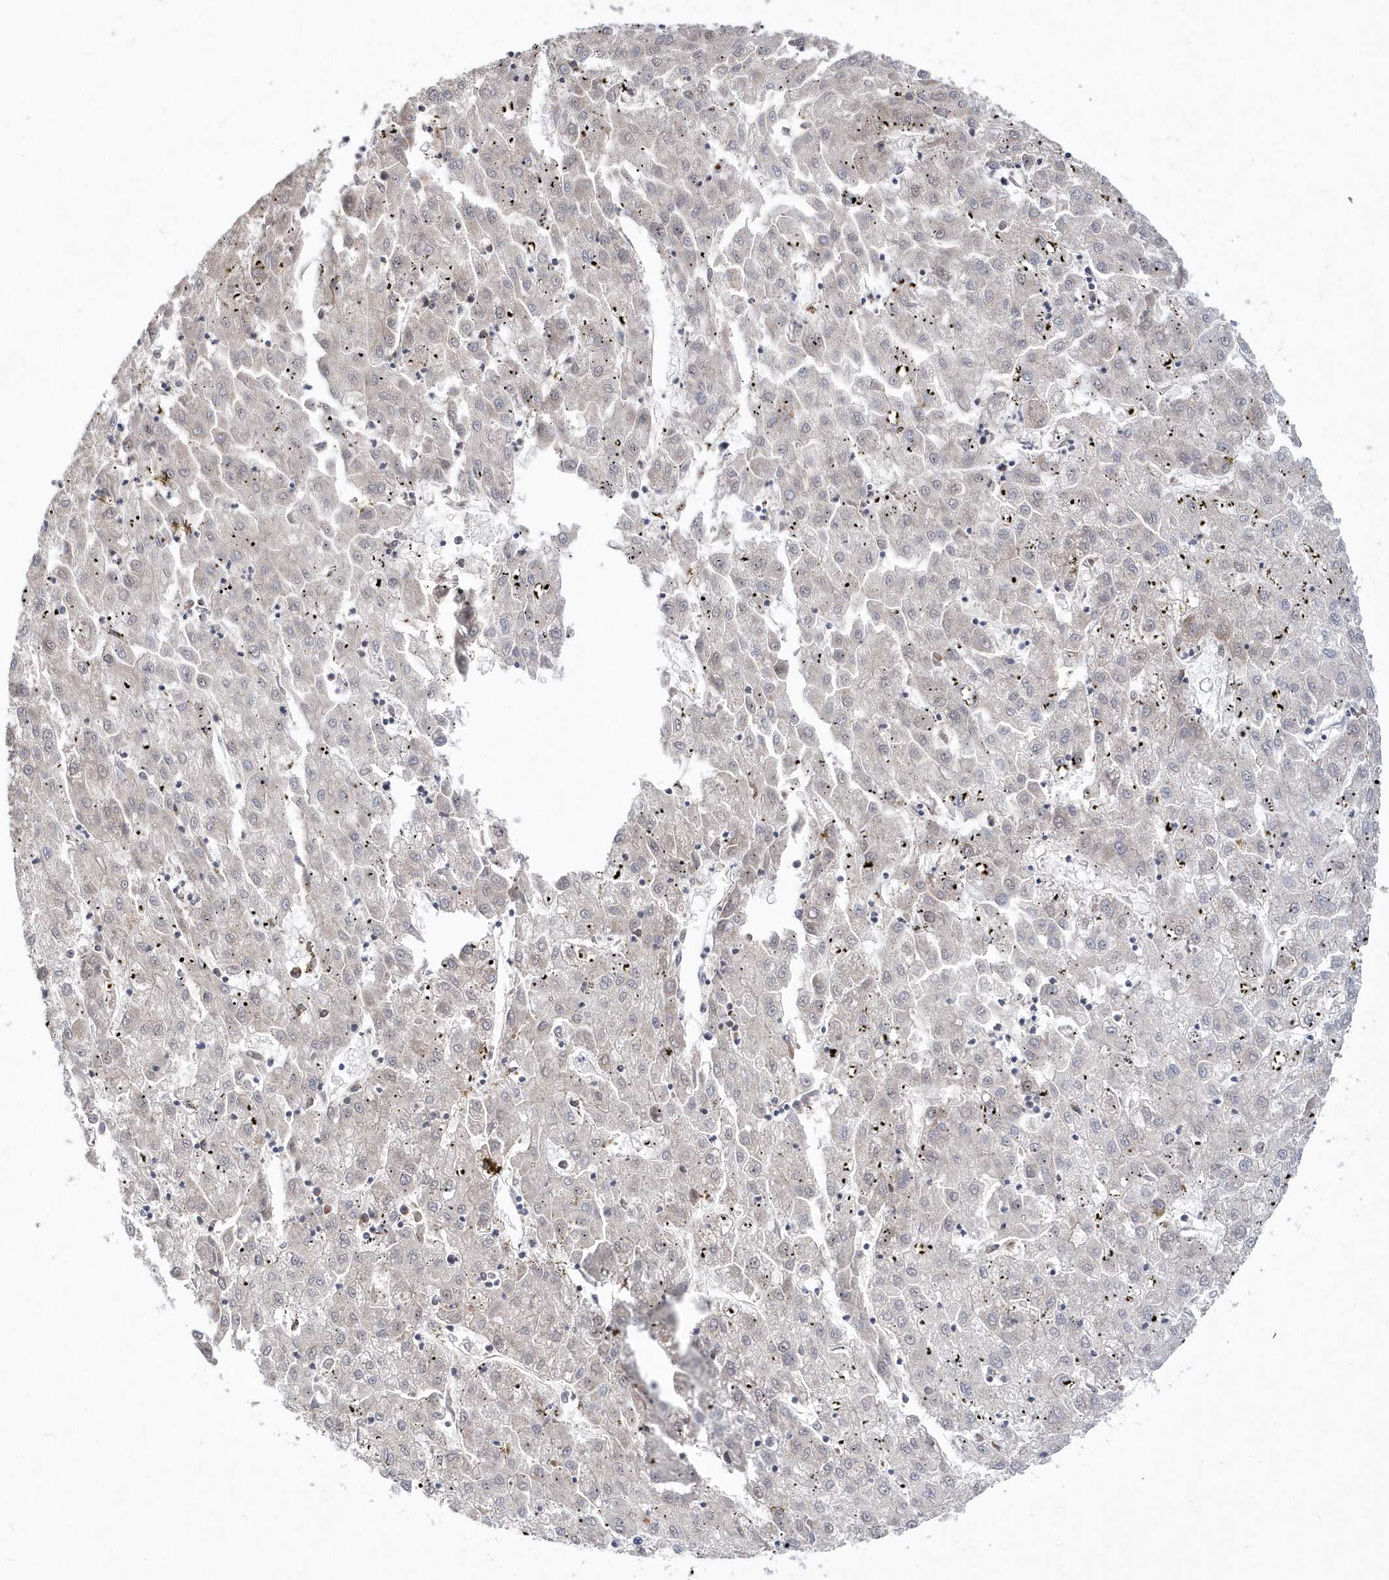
{"staining": {"intensity": "weak", "quantity": "25%-75%", "location": "cytoplasmic/membranous"}, "tissue": "liver cancer", "cell_type": "Tumor cells", "image_type": "cancer", "snomed": [{"axis": "morphology", "description": "Carcinoma, Hepatocellular, NOS"}, {"axis": "topography", "description": "Liver"}], "caption": "A micrograph showing weak cytoplasmic/membranous staining in approximately 25%-75% of tumor cells in liver hepatocellular carcinoma, as visualized by brown immunohistochemical staining.", "gene": "DALRD3", "patient": {"sex": "male", "age": 72}}